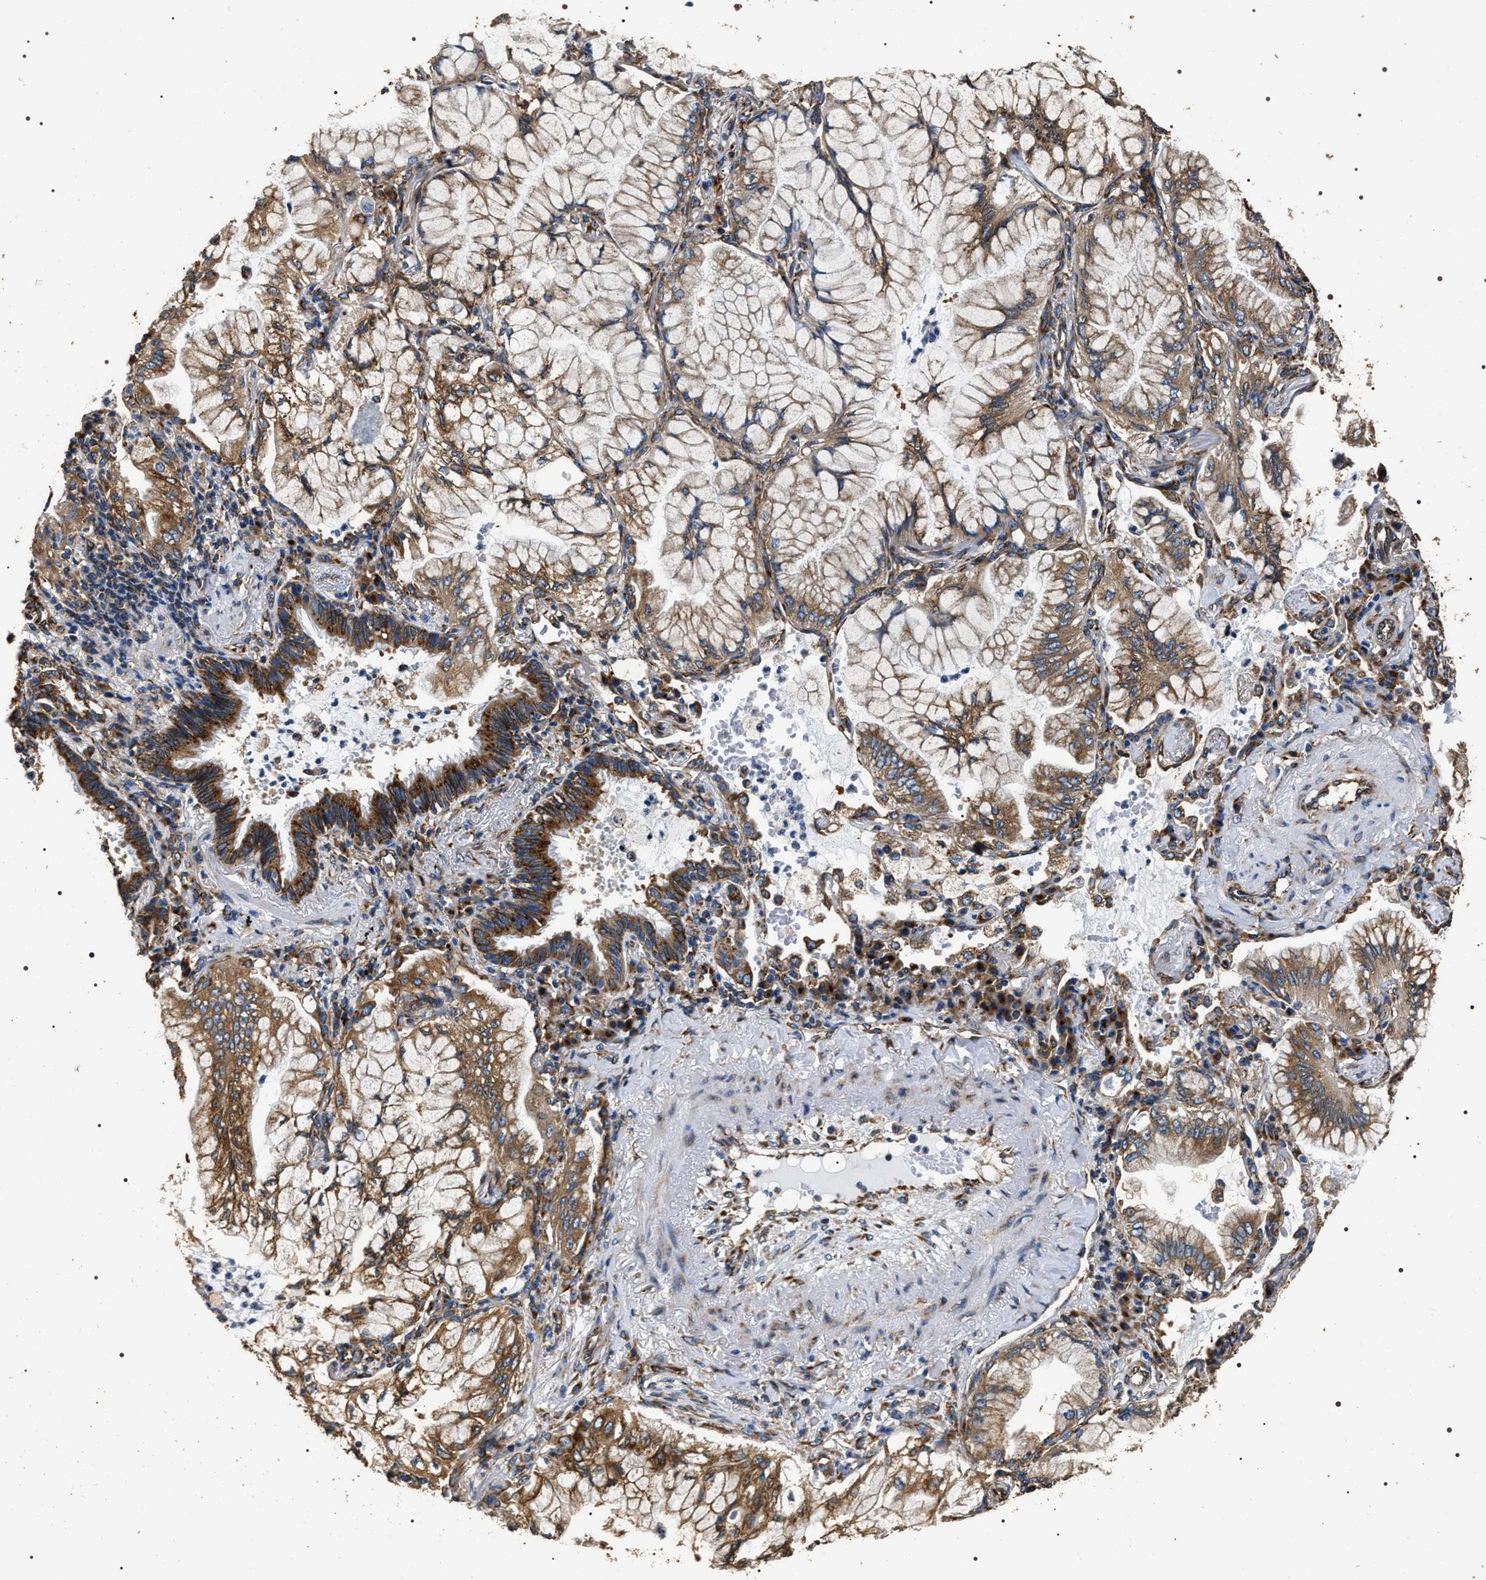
{"staining": {"intensity": "moderate", "quantity": ">75%", "location": "cytoplasmic/membranous"}, "tissue": "lung cancer", "cell_type": "Tumor cells", "image_type": "cancer", "snomed": [{"axis": "morphology", "description": "Adenocarcinoma, NOS"}, {"axis": "topography", "description": "Lung"}], "caption": "Protein staining of lung cancer tissue reveals moderate cytoplasmic/membranous staining in about >75% of tumor cells. (DAB = brown stain, brightfield microscopy at high magnification).", "gene": "KTN1", "patient": {"sex": "female", "age": 70}}